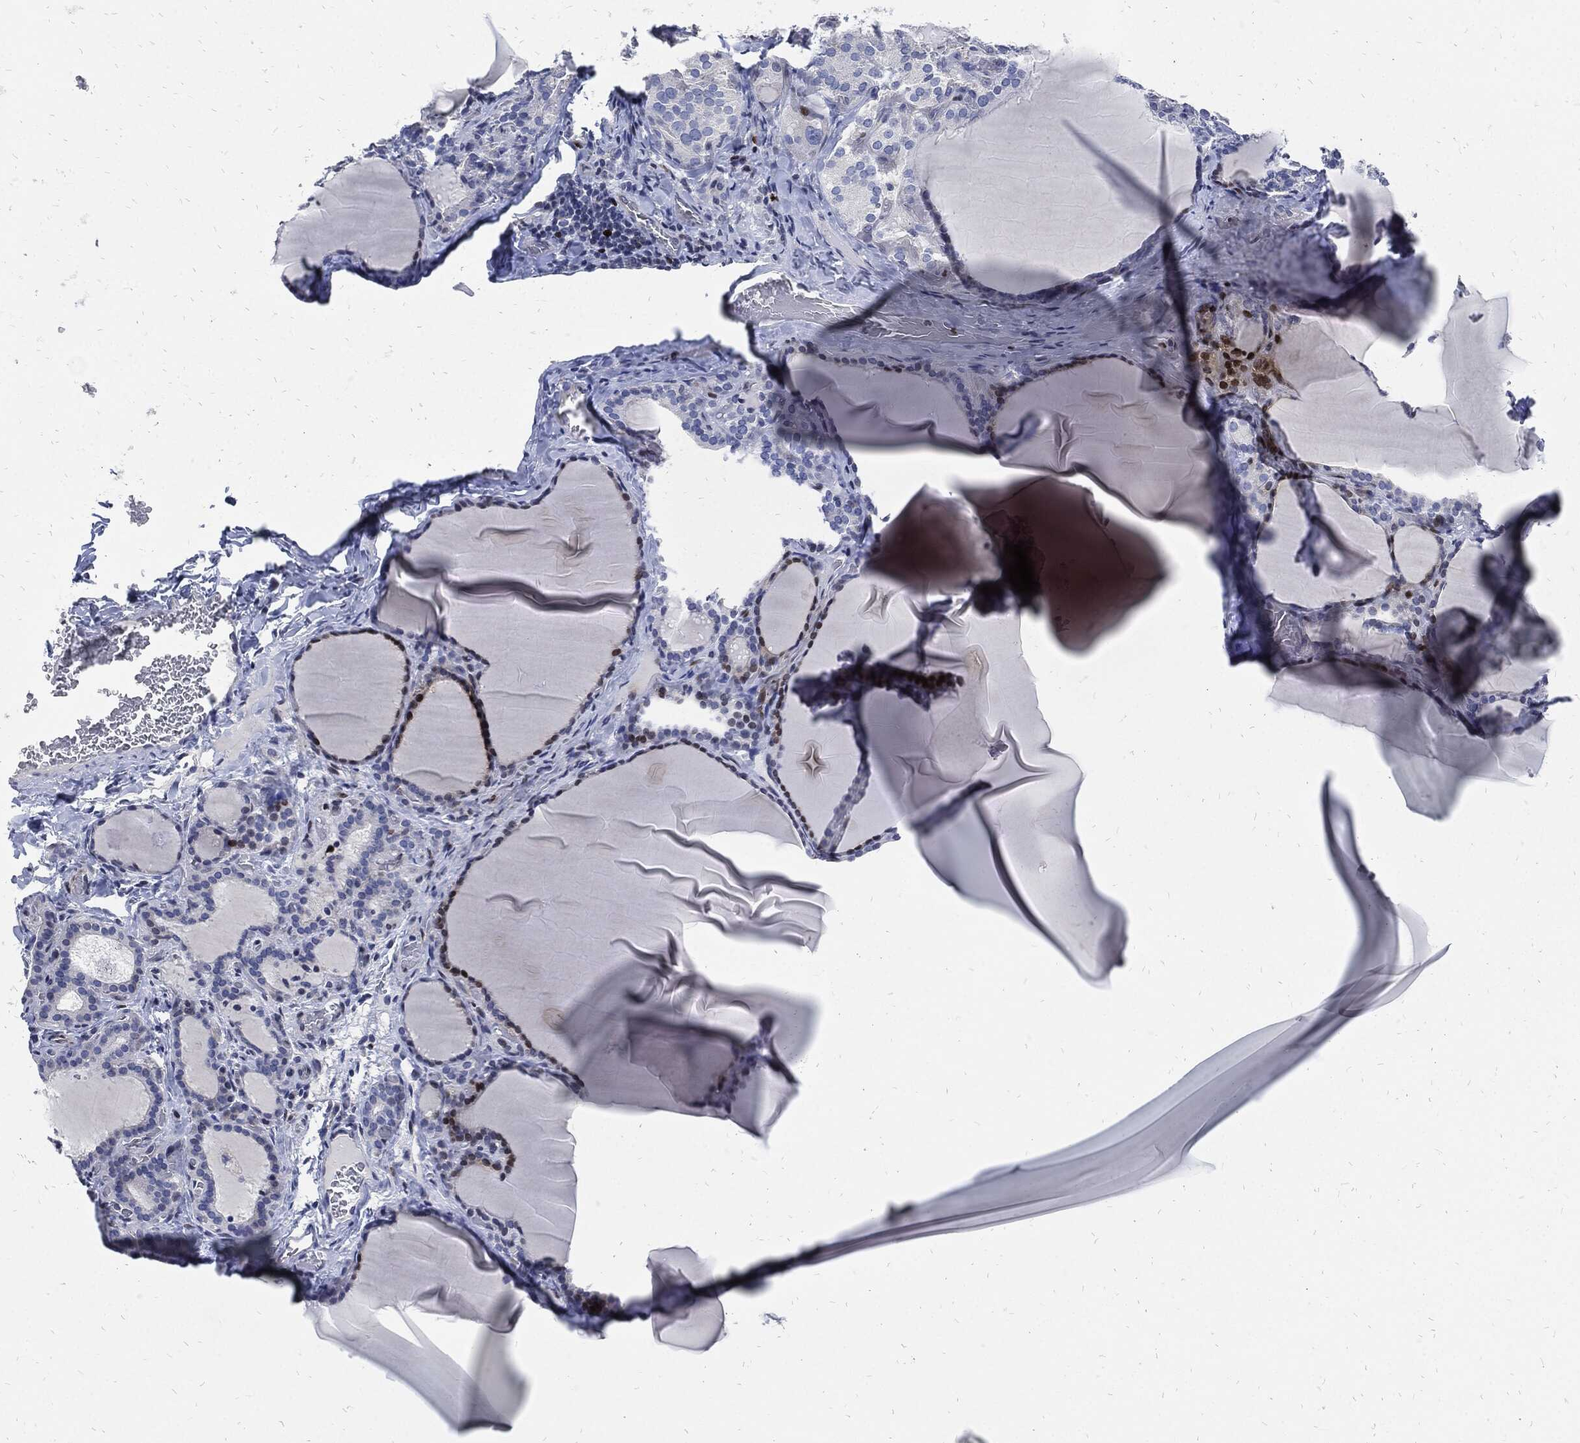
{"staining": {"intensity": "moderate", "quantity": "<25%", "location": "nuclear"}, "tissue": "thyroid gland", "cell_type": "Glandular cells", "image_type": "normal", "snomed": [{"axis": "morphology", "description": "Normal tissue, NOS"}, {"axis": "morphology", "description": "Hyperplasia, NOS"}, {"axis": "topography", "description": "Thyroid gland"}], "caption": "Immunohistochemistry (IHC) image of unremarkable thyroid gland: human thyroid gland stained using immunohistochemistry (IHC) demonstrates low levels of moderate protein expression localized specifically in the nuclear of glandular cells, appearing as a nuclear brown color.", "gene": "MKI67", "patient": {"sex": "female", "age": 27}}